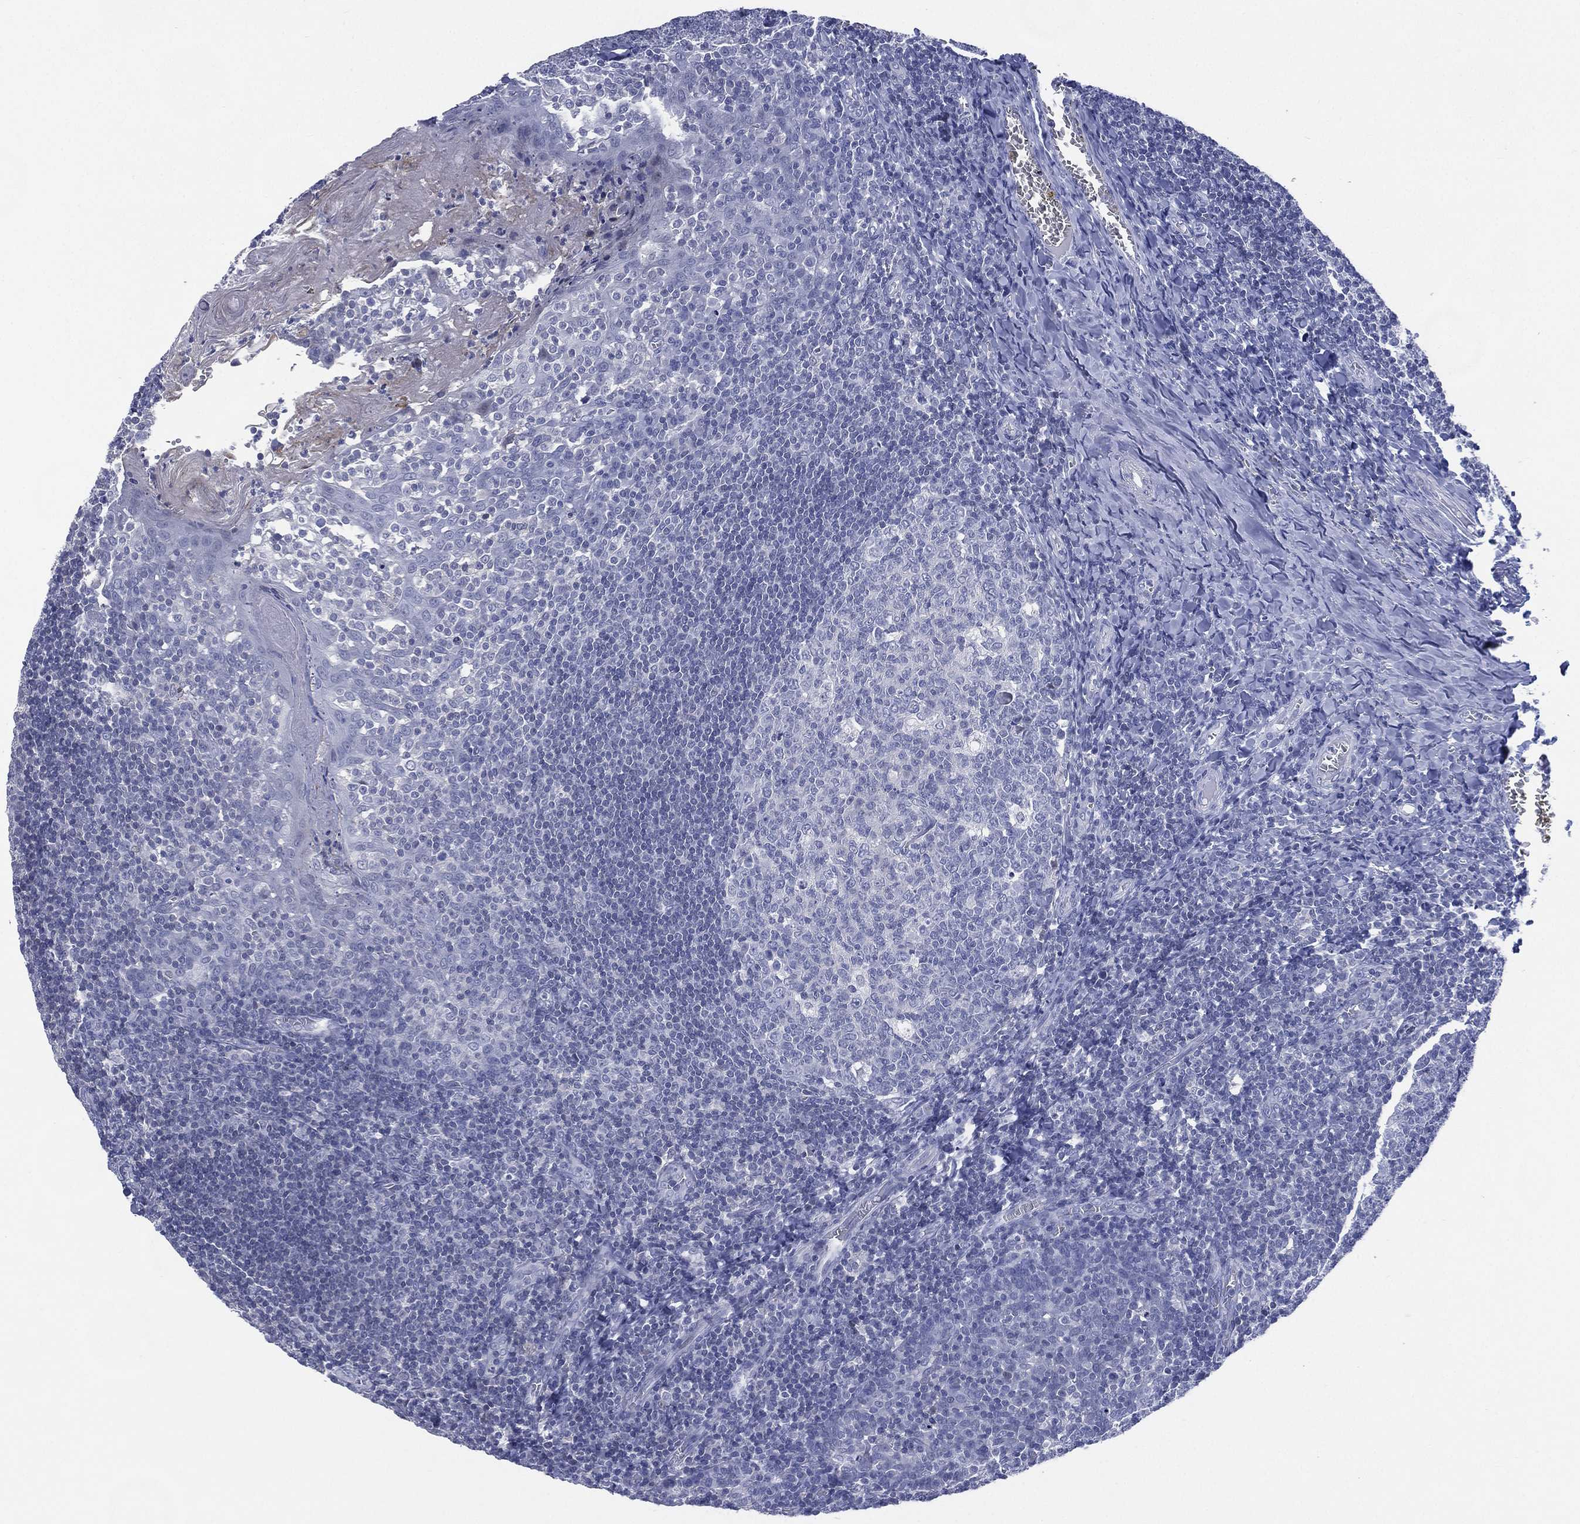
{"staining": {"intensity": "negative", "quantity": "none", "location": "none"}, "tissue": "tonsil", "cell_type": "Germinal center cells", "image_type": "normal", "snomed": [{"axis": "morphology", "description": "Normal tissue, NOS"}, {"axis": "topography", "description": "Tonsil"}], "caption": "Immunohistochemical staining of unremarkable tonsil reveals no significant expression in germinal center cells.", "gene": "TMEM247", "patient": {"sex": "female", "age": 13}}